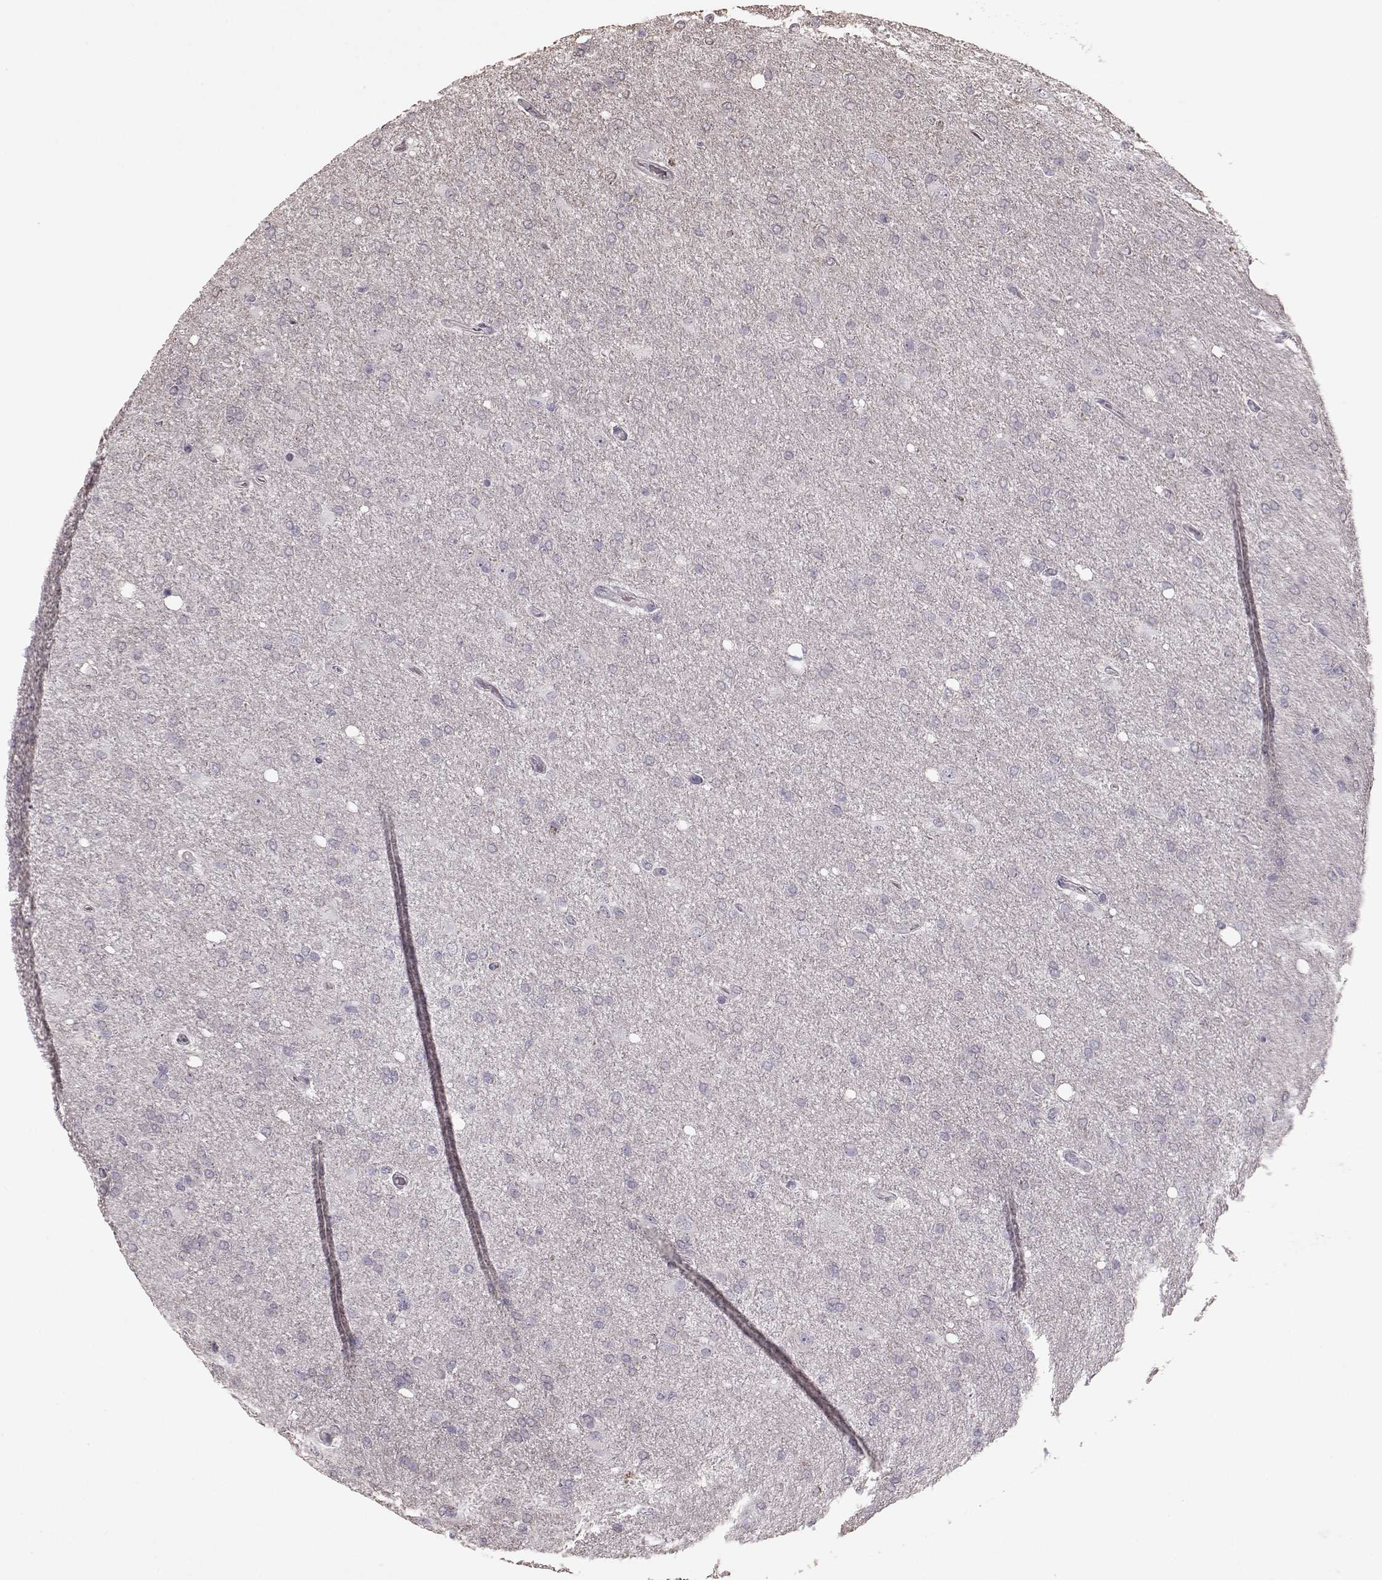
{"staining": {"intensity": "negative", "quantity": "none", "location": "none"}, "tissue": "glioma", "cell_type": "Tumor cells", "image_type": "cancer", "snomed": [{"axis": "morphology", "description": "Glioma, malignant, High grade"}, {"axis": "topography", "description": "Cerebral cortex"}], "caption": "Immunohistochemistry (IHC) of human glioma exhibits no positivity in tumor cells.", "gene": "PDCD1", "patient": {"sex": "male", "age": 70}}